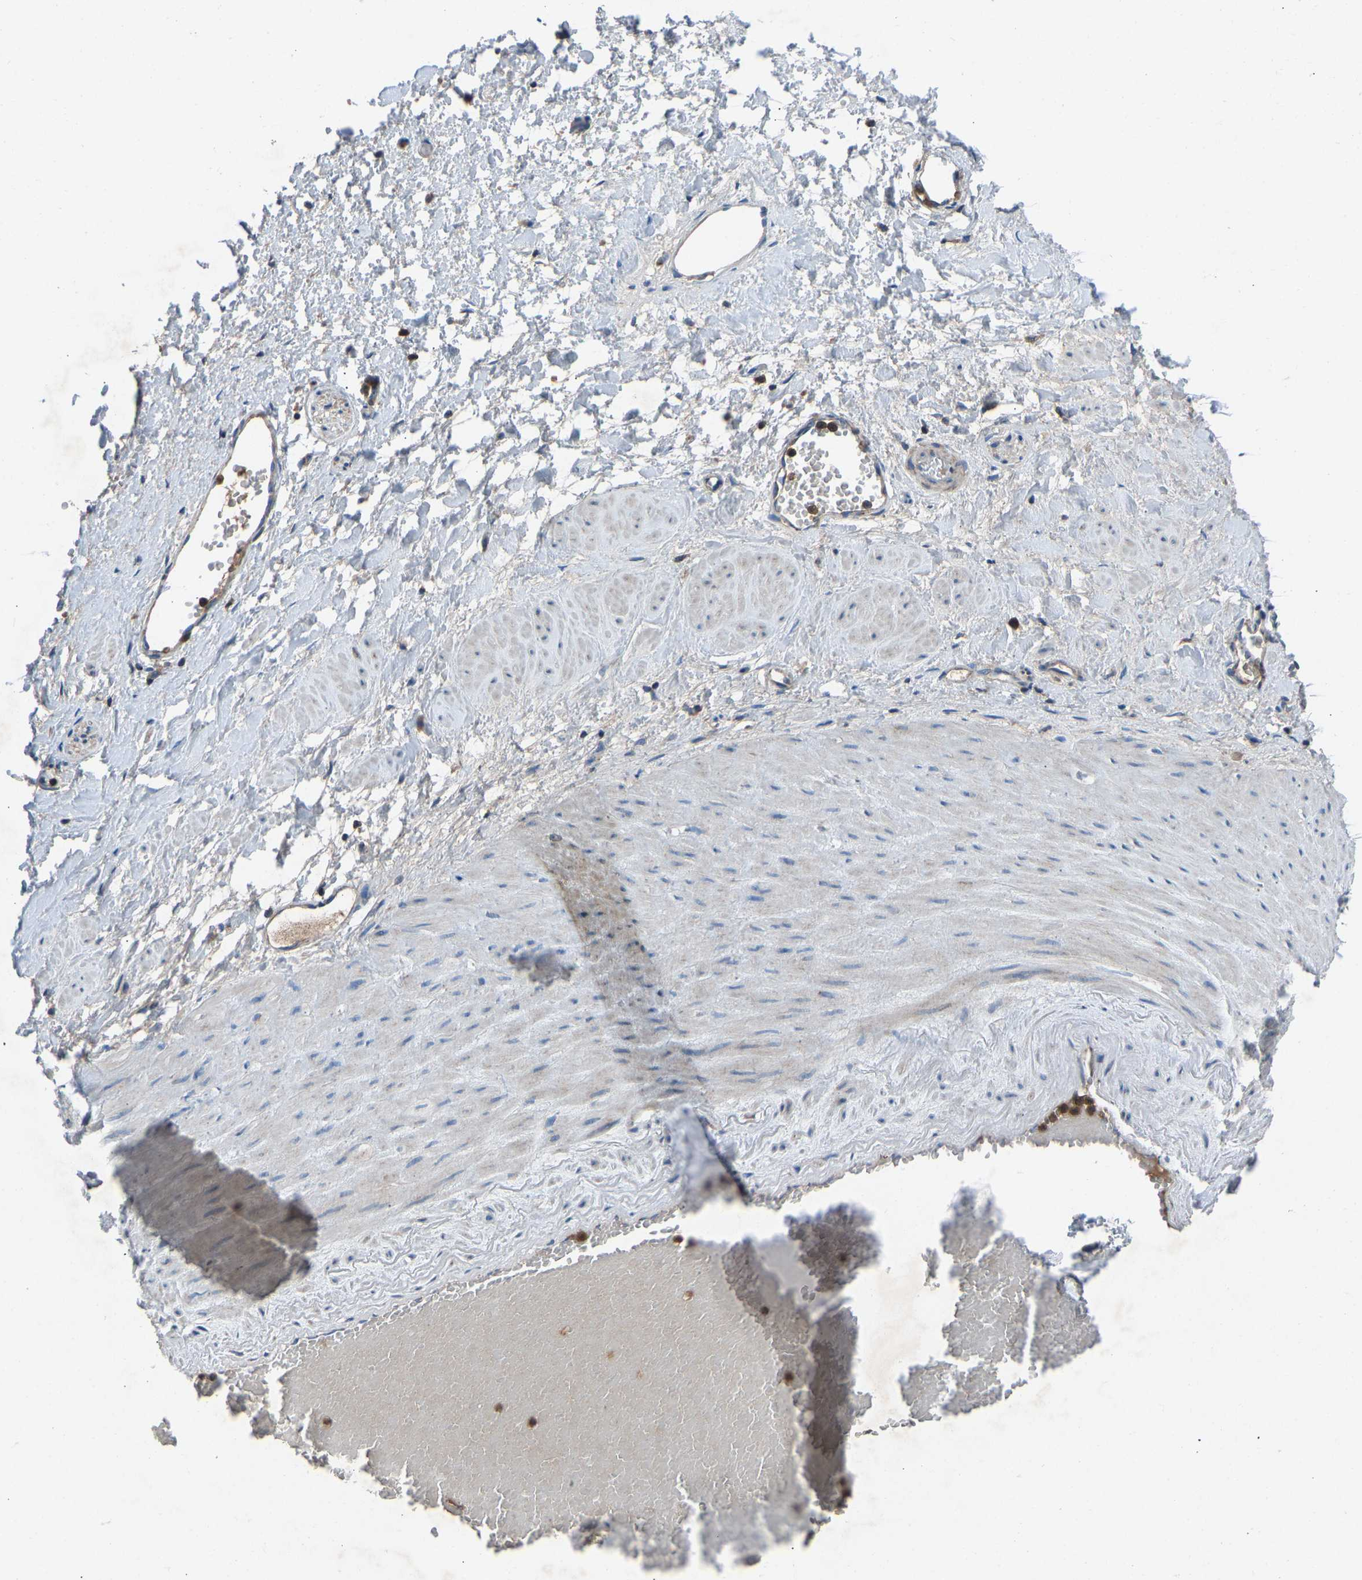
{"staining": {"intensity": "moderate", "quantity": "<25%", "location": "cytoplasmic/membranous"}, "tissue": "adipose tissue", "cell_type": "Adipocytes", "image_type": "normal", "snomed": [{"axis": "morphology", "description": "Normal tissue, NOS"}, {"axis": "topography", "description": "Soft tissue"}, {"axis": "topography", "description": "Vascular tissue"}], "caption": "Immunohistochemical staining of benign adipose tissue reveals moderate cytoplasmic/membranous protein staining in approximately <25% of adipocytes.", "gene": "GRK6", "patient": {"sex": "female", "age": 35}}